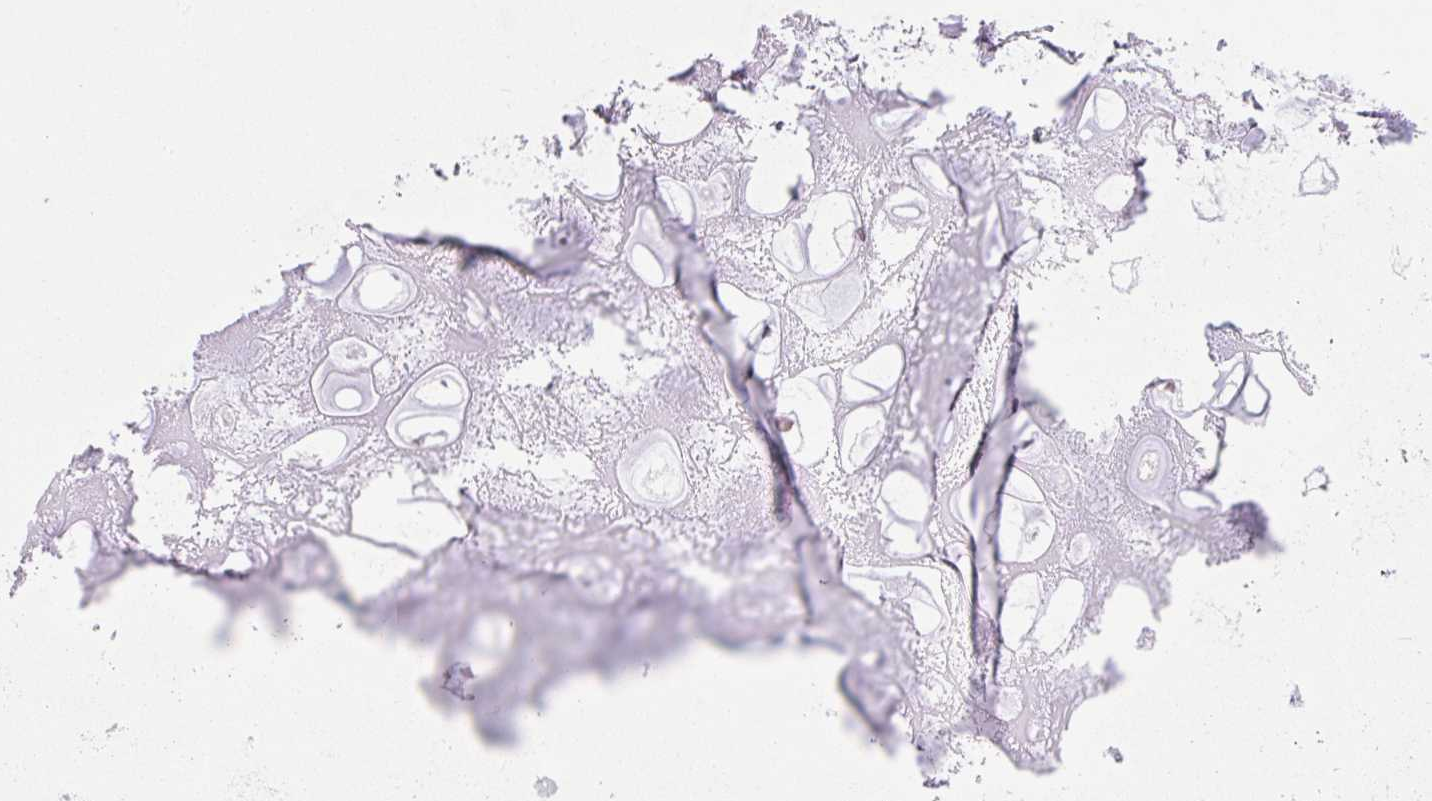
{"staining": {"intensity": "negative", "quantity": "none", "location": "none"}, "tissue": "soft tissue", "cell_type": "Chondrocytes", "image_type": "normal", "snomed": [{"axis": "morphology", "description": "Normal tissue, NOS"}, {"axis": "topography", "description": "Lymph node"}, {"axis": "topography", "description": "Cartilage tissue"}, {"axis": "topography", "description": "Nasopharynx"}], "caption": "High power microscopy histopathology image of an immunohistochemistry (IHC) micrograph of unremarkable soft tissue, revealing no significant staining in chondrocytes.", "gene": "ZFHX3", "patient": {"sex": "male", "age": 63}}